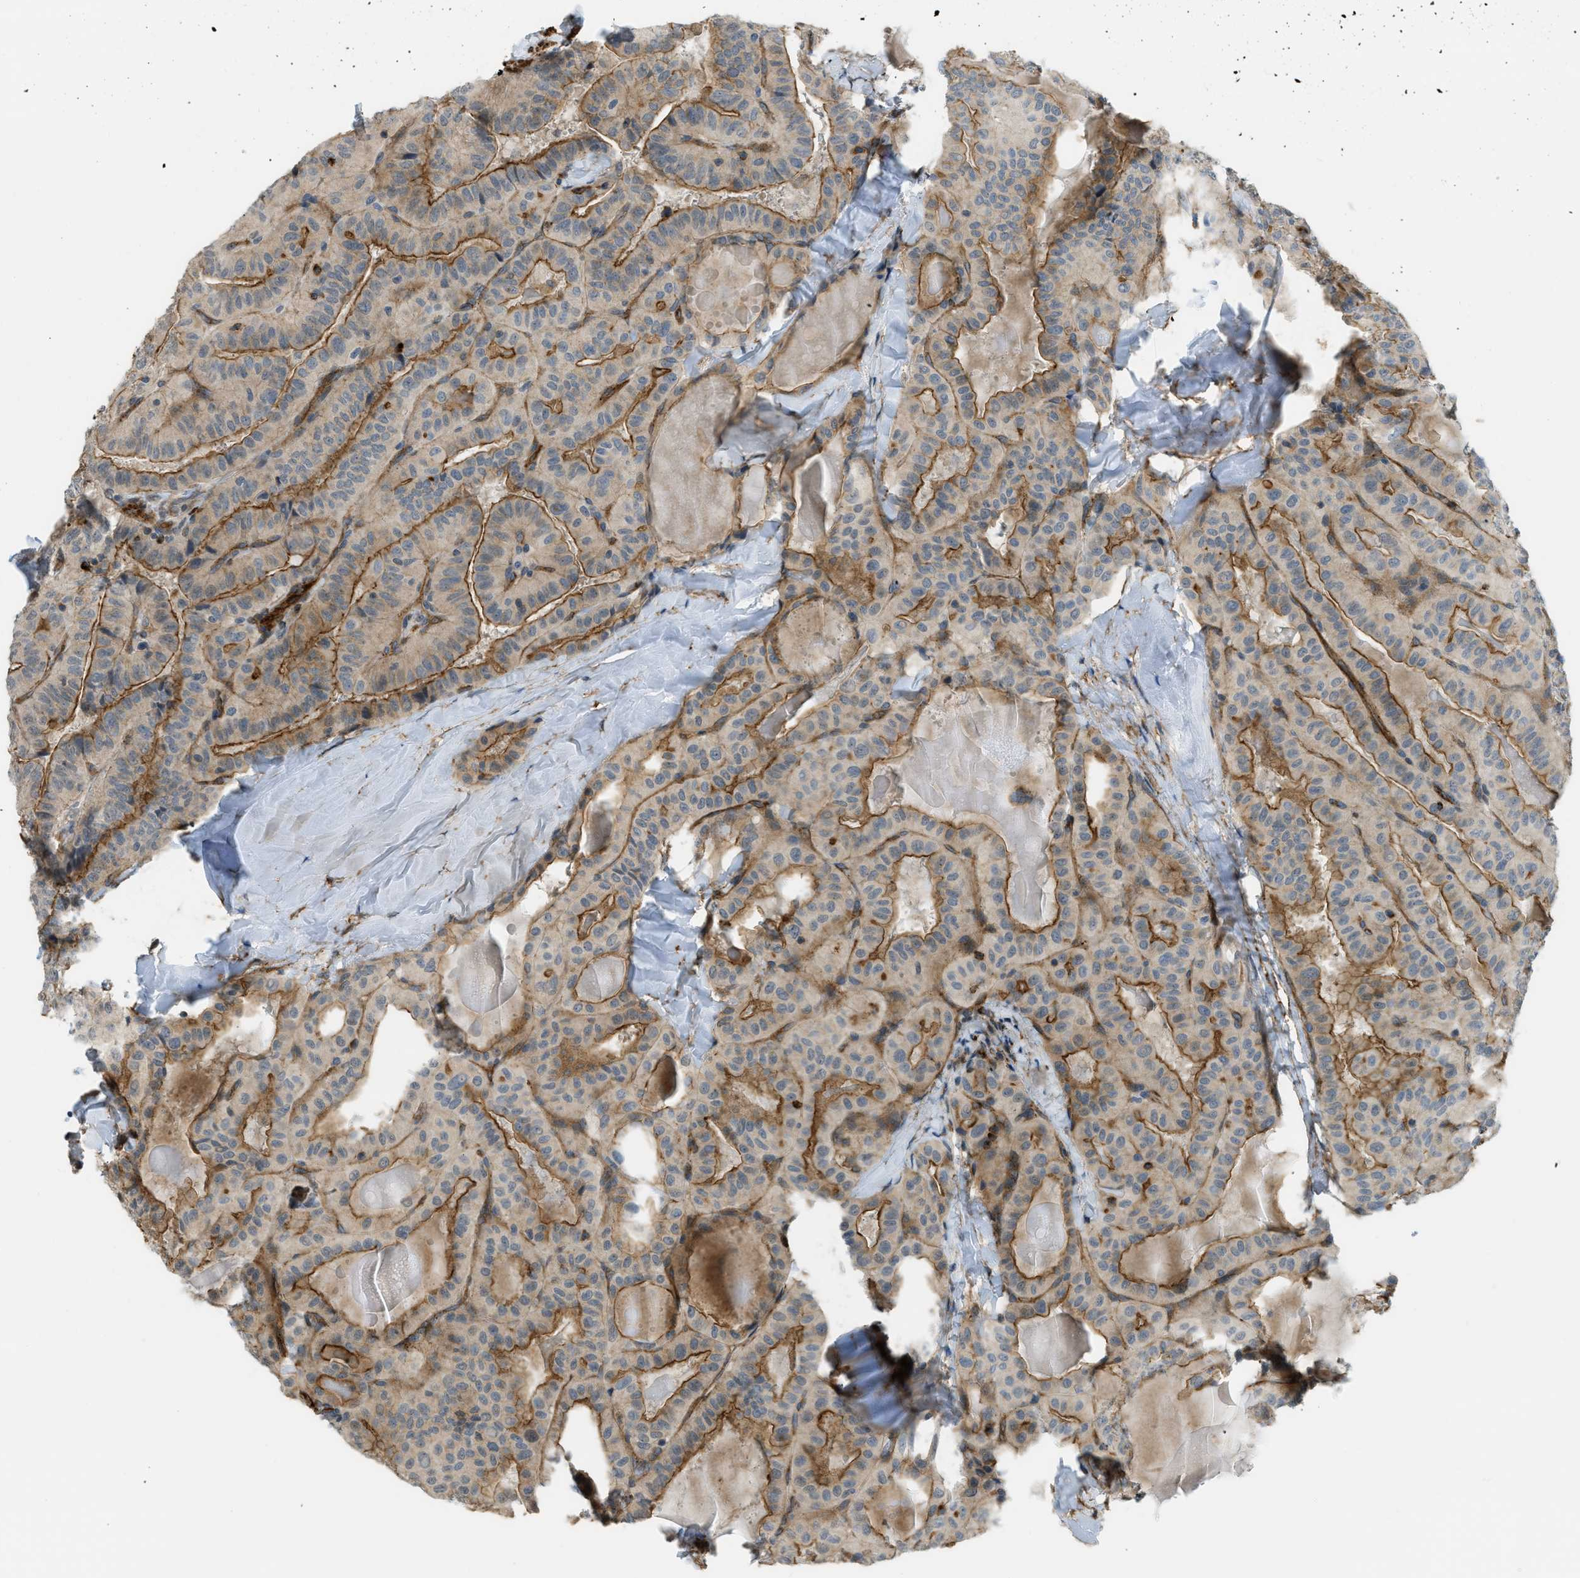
{"staining": {"intensity": "moderate", "quantity": ">75%", "location": "cytoplasmic/membranous"}, "tissue": "thyroid cancer", "cell_type": "Tumor cells", "image_type": "cancer", "snomed": [{"axis": "morphology", "description": "Papillary adenocarcinoma, NOS"}, {"axis": "topography", "description": "Thyroid gland"}], "caption": "Thyroid cancer stained with immunohistochemistry (IHC) exhibits moderate cytoplasmic/membranous staining in approximately >75% of tumor cells. (brown staining indicates protein expression, while blue staining denotes nuclei).", "gene": "KIAA1671", "patient": {"sex": "male", "age": 77}}